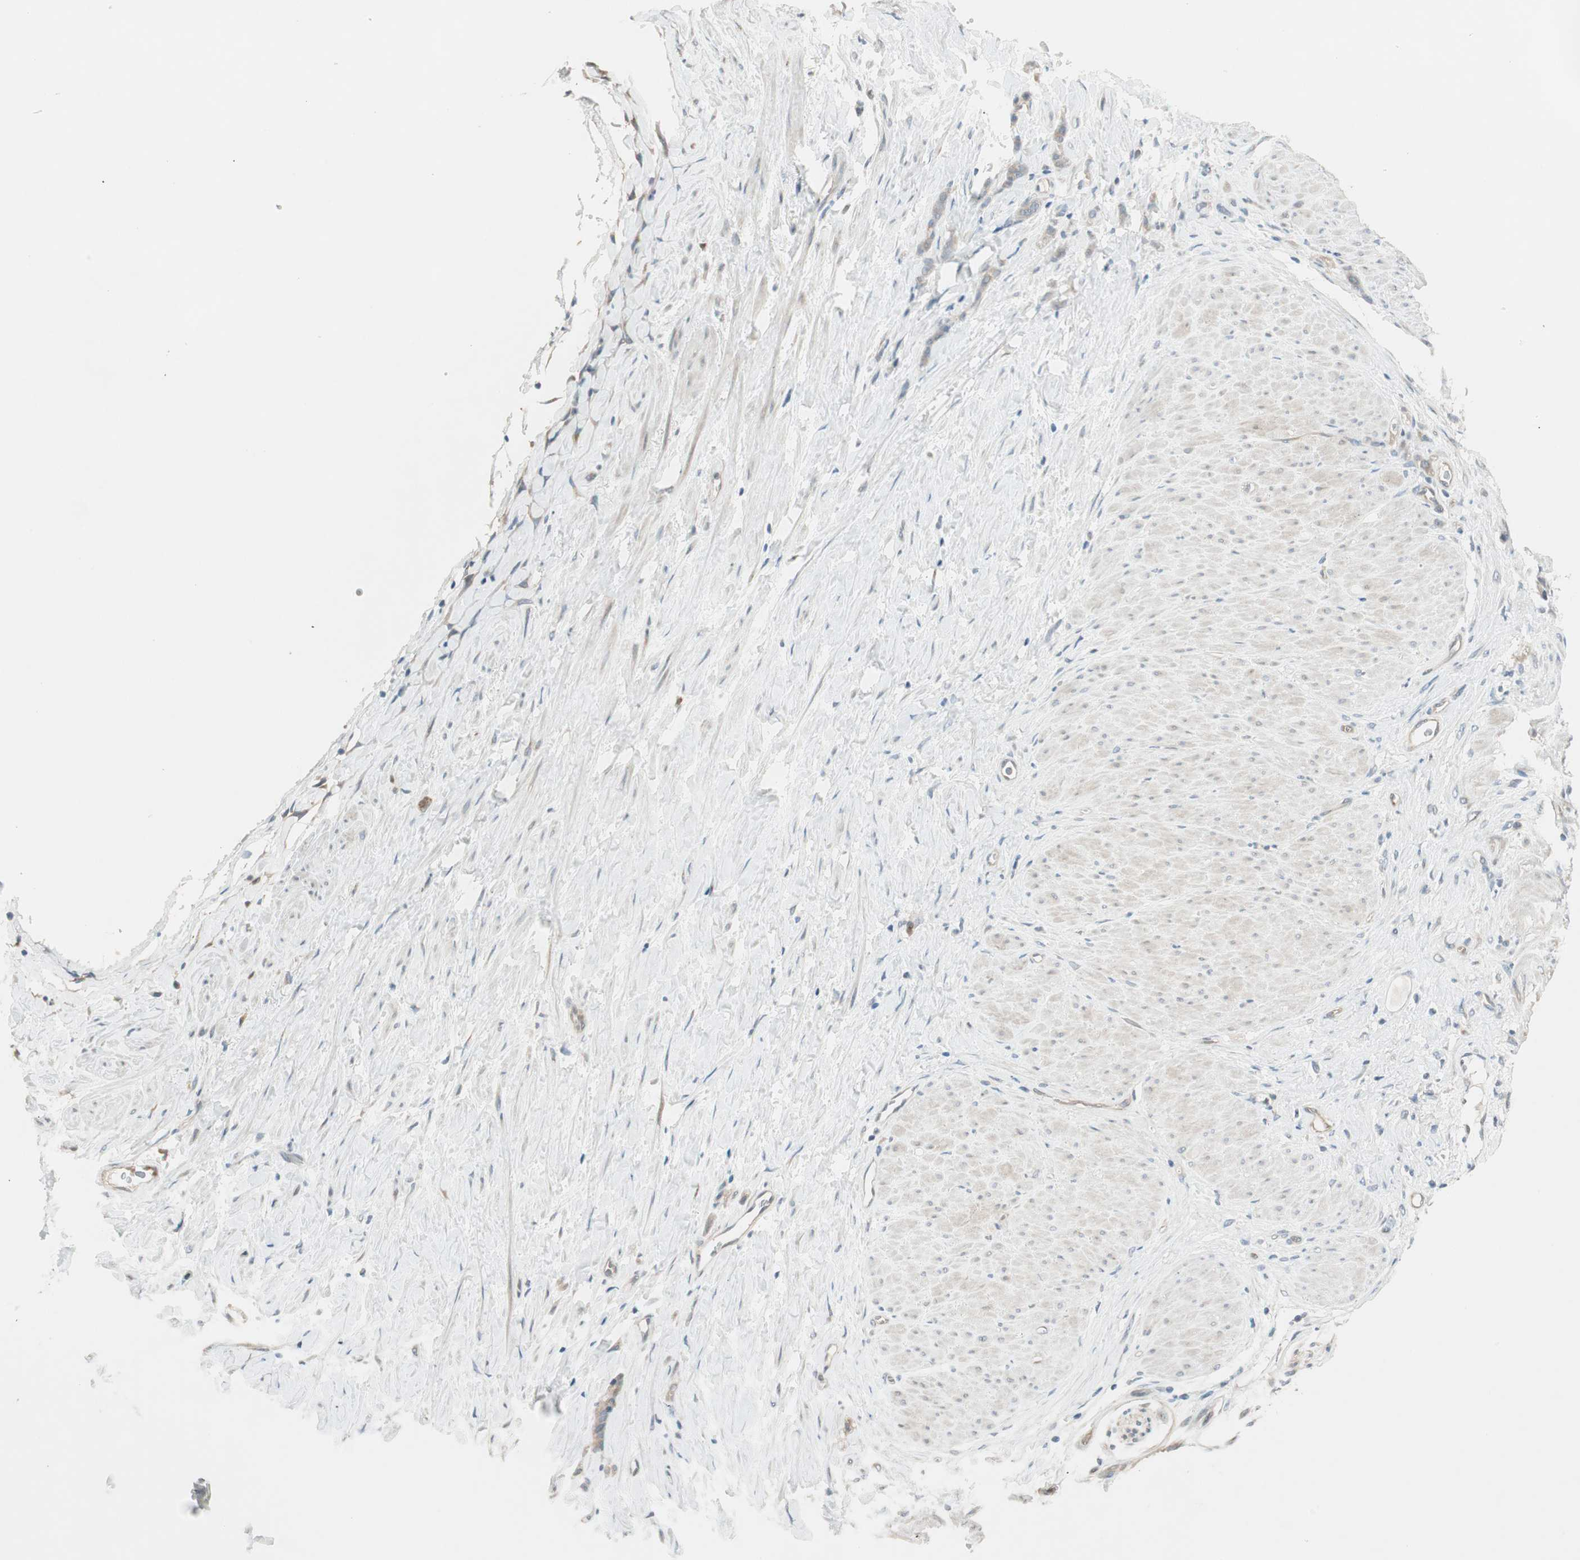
{"staining": {"intensity": "weak", "quantity": "25%-75%", "location": "cytoplasmic/membranous"}, "tissue": "stomach cancer", "cell_type": "Tumor cells", "image_type": "cancer", "snomed": [{"axis": "morphology", "description": "Adenocarcinoma, NOS"}, {"axis": "topography", "description": "Stomach"}], "caption": "A brown stain highlights weak cytoplasmic/membranous expression of a protein in human stomach cancer tumor cells.", "gene": "CGRRF1", "patient": {"sex": "male", "age": 82}}